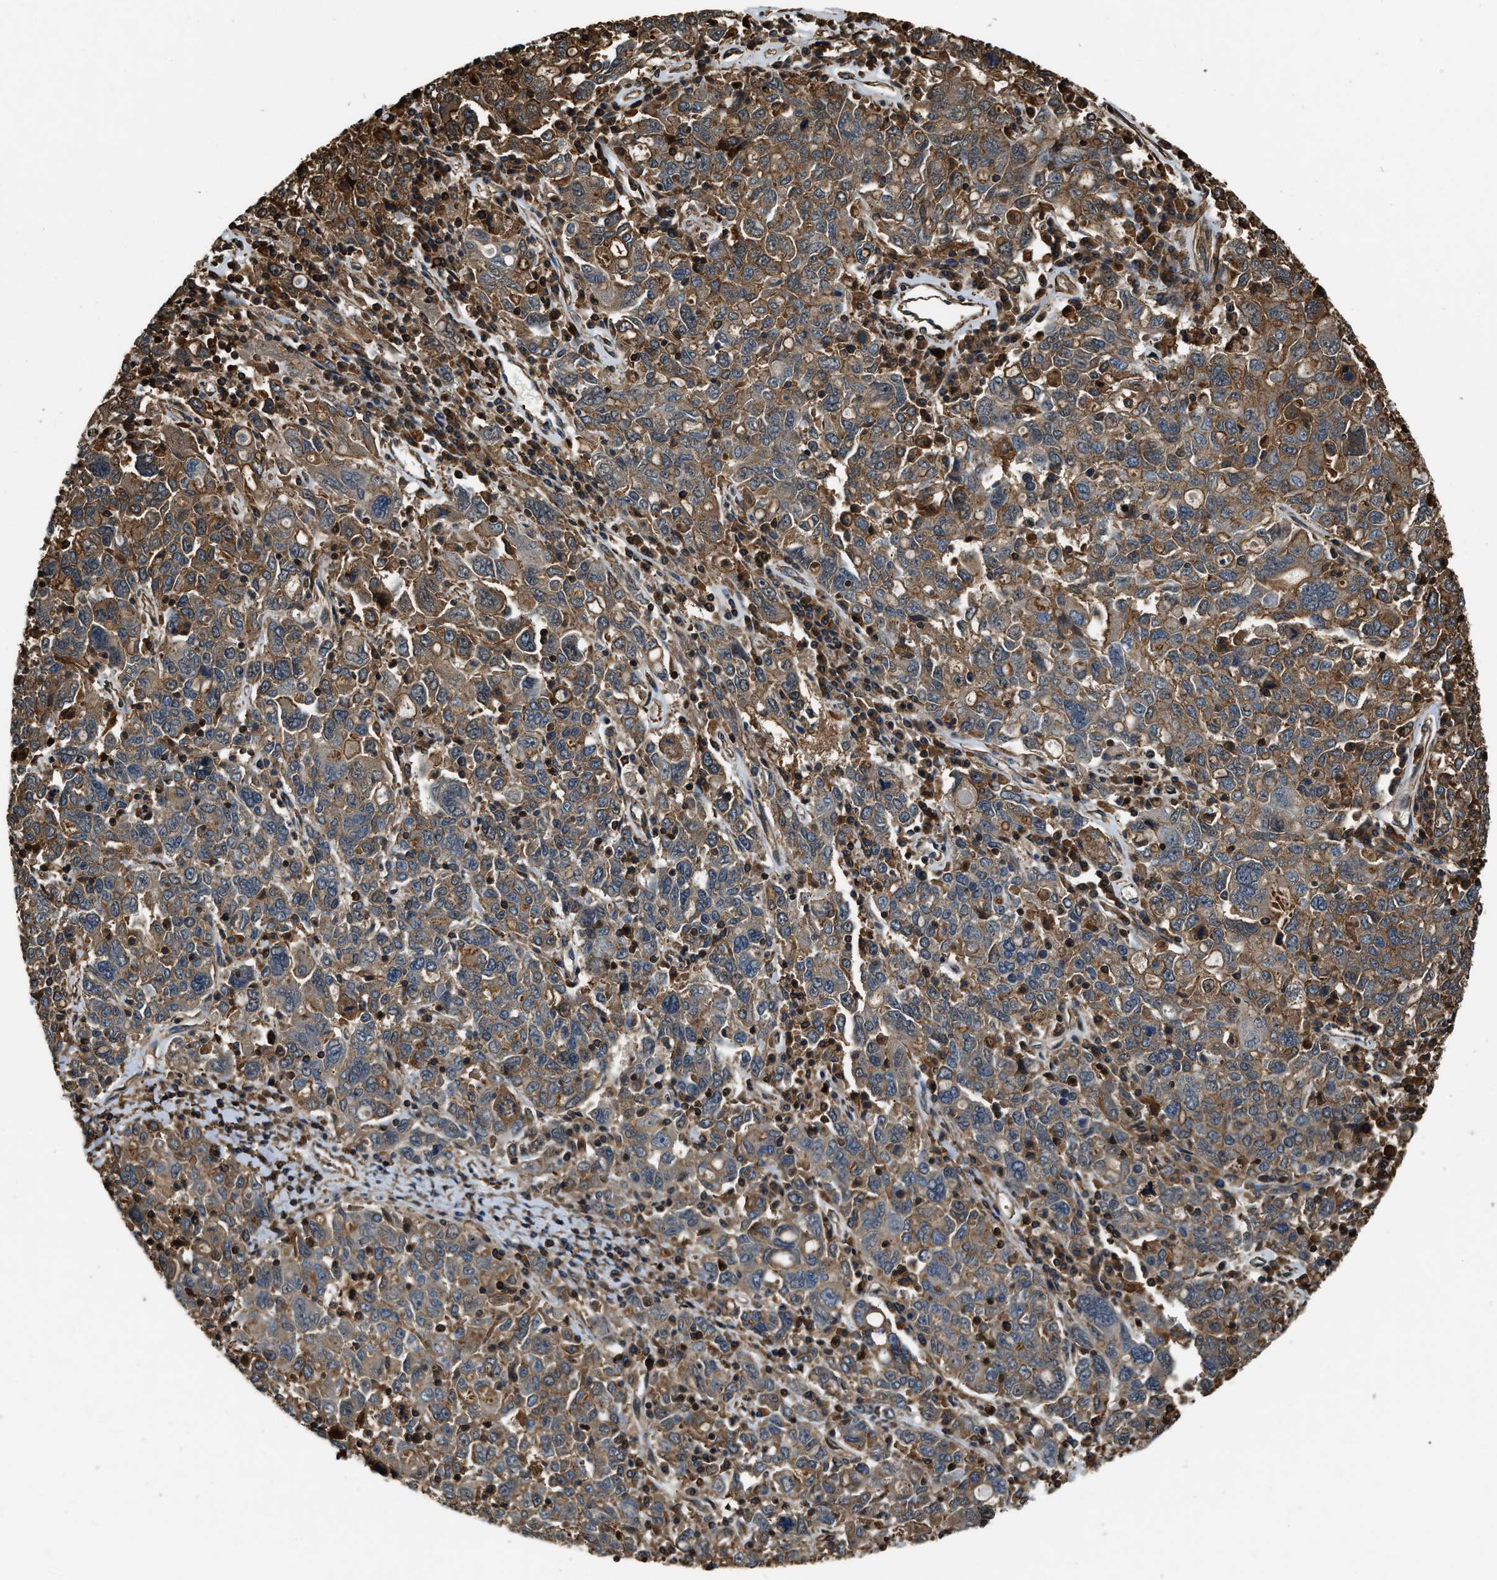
{"staining": {"intensity": "moderate", "quantity": ">75%", "location": "cytoplasmic/membranous"}, "tissue": "ovarian cancer", "cell_type": "Tumor cells", "image_type": "cancer", "snomed": [{"axis": "morphology", "description": "Carcinoma, endometroid"}, {"axis": "topography", "description": "Ovary"}], "caption": "IHC of human ovarian cancer demonstrates medium levels of moderate cytoplasmic/membranous positivity in about >75% of tumor cells. The protein is stained brown, and the nuclei are stained in blue (DAB (3,3'-diaminobenzidine) IHC with brightfield microscopy, high magnification).", "gene": "YARS1", "patient": {"sex": "female", "age": 62}}